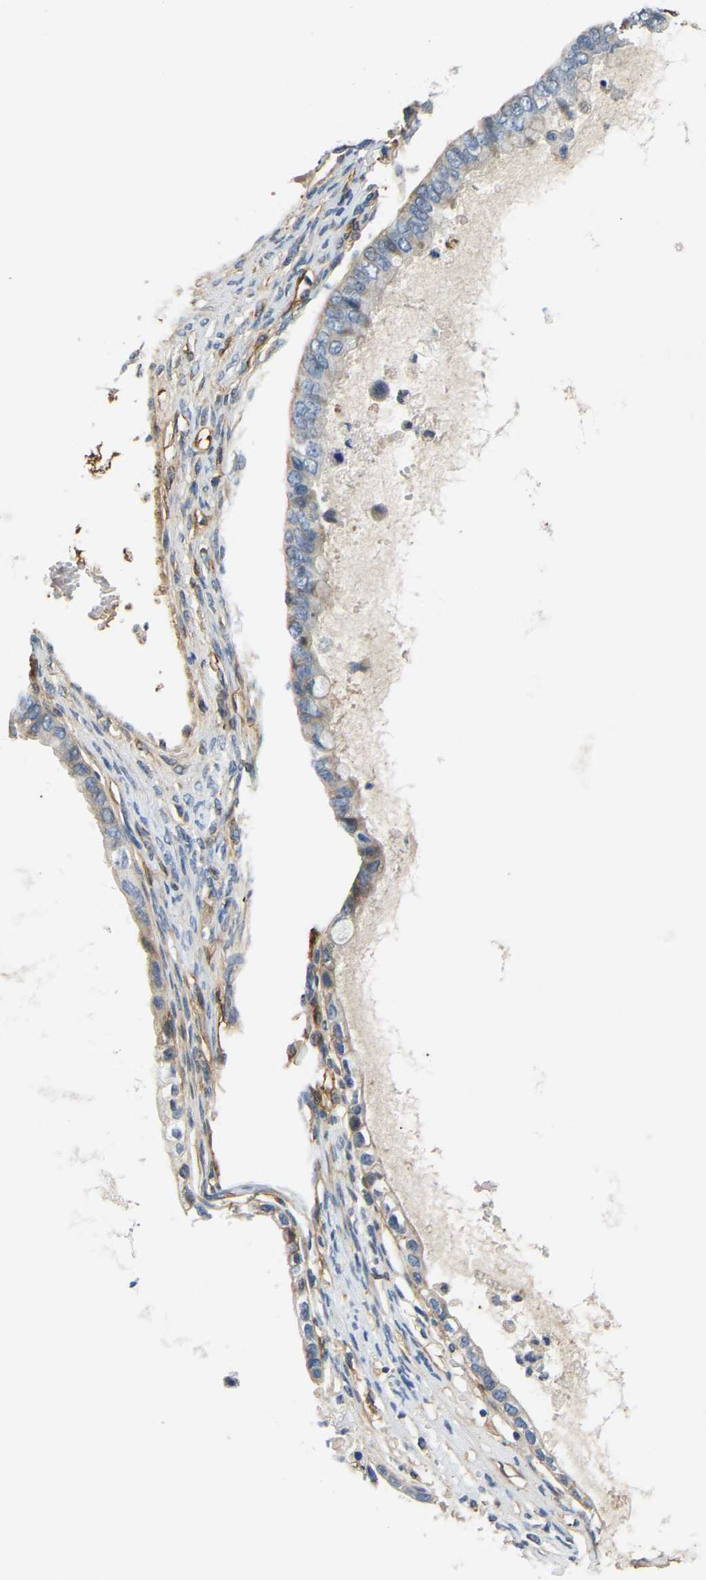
{"staining": {"intensity": "negative", "quantity": "none", "location": "none"}, "tissue": "ovarian cancer", "cell_type": "Tumor cells", "image_type": "cancer", "snomed": [{"axis": "morphology", "description": "Cystadenocarcinoma, mucinous, NOS"}, {"axis": "topography", "description": "Ovary"}], "caption": "Ovarian mucinous cystadenocarcinoma was stained to show a protein in brown. There is no significant expression in tumor cells. (IHC, brightfield microscopy, high magnification).", "gene": "LIAS", "patient": {"sex": "female", "age": 80}}